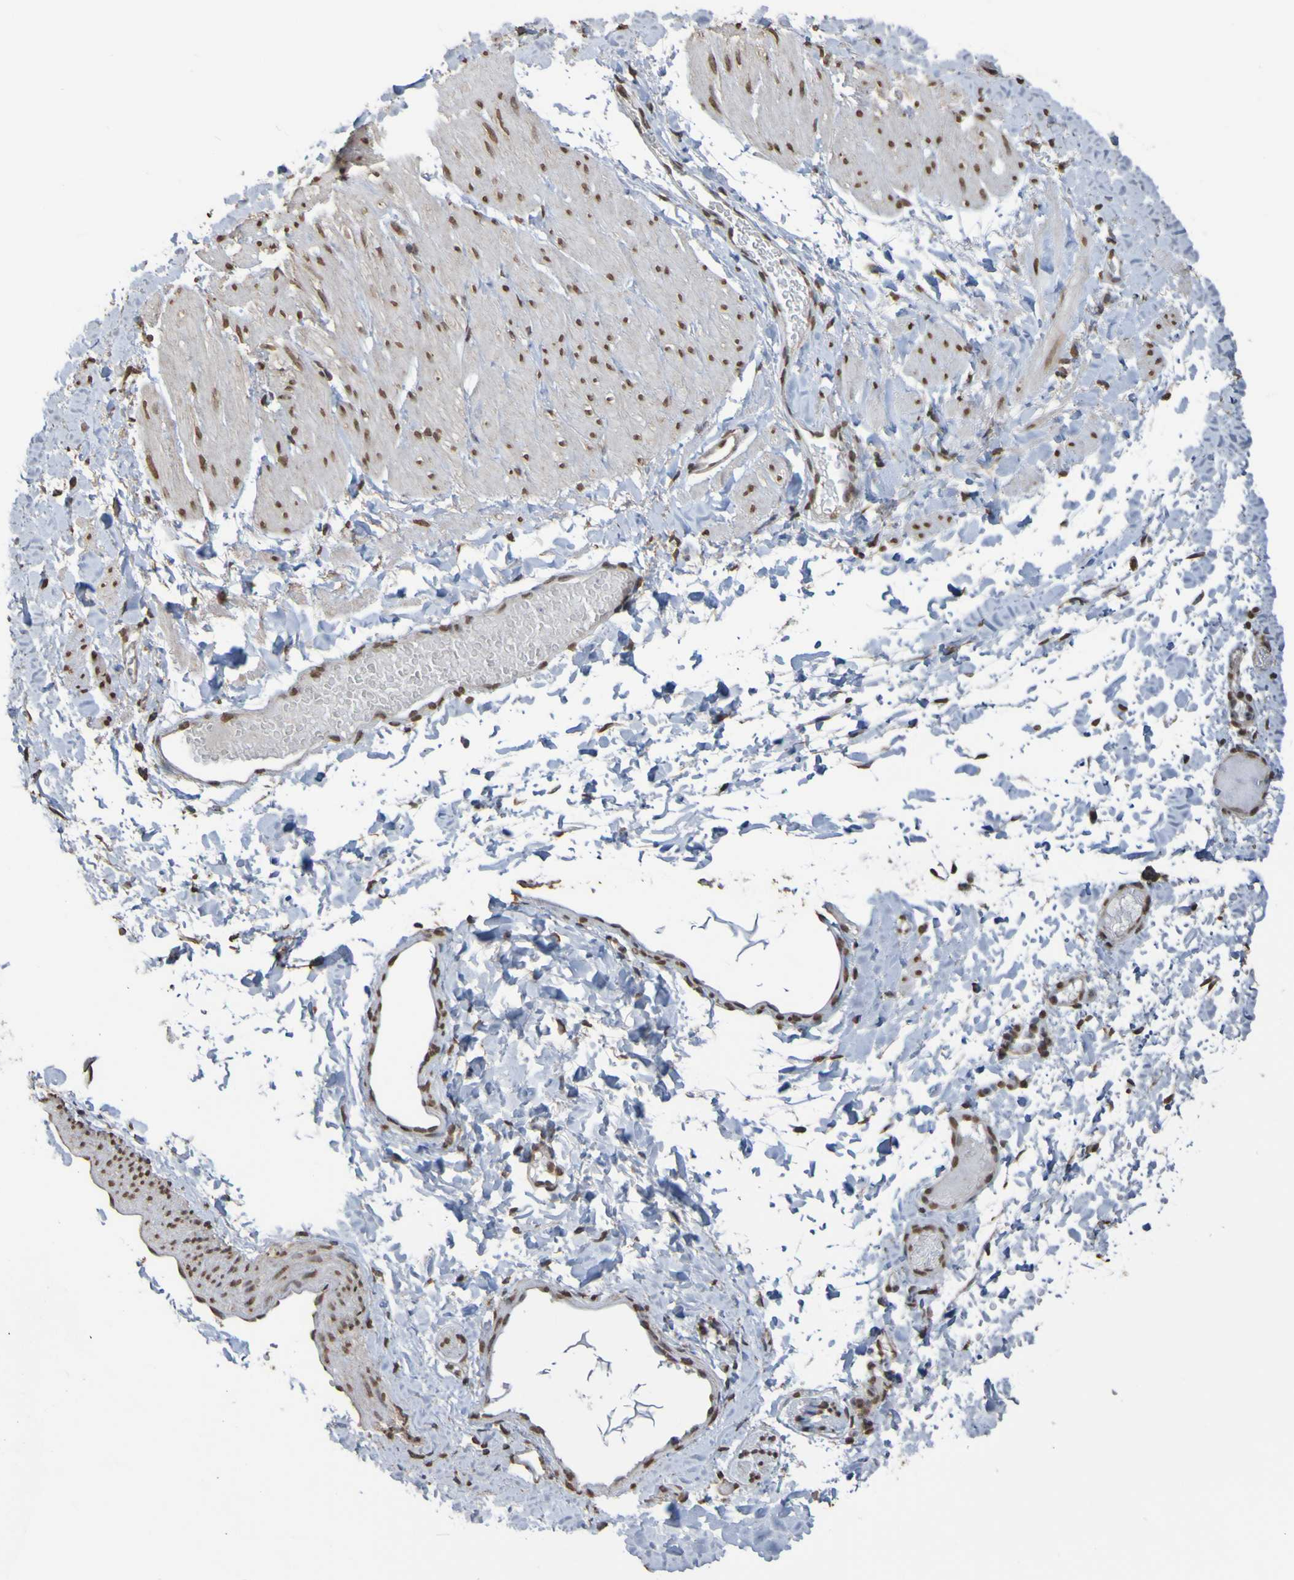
{"staining": {"intensity": "moderate", "quantity": ">75%", "location": "nuclear"}, "tissue": "smooth muscle", "cell_type": "Smooth muscle cells", "image_type": "normal", "snomed": [{"axis": "morphology", "description": "Normal tissue, NOS"}, {"axis": "topography", "description": "Smooth muscle"}], "caption": "A brown stain shows moderate nuclear staining of a protein in smooth muscle cells of benign human smooth muscle.", "gene": "ALKBH2", "patient": {"sex": "male", "age": 16}}